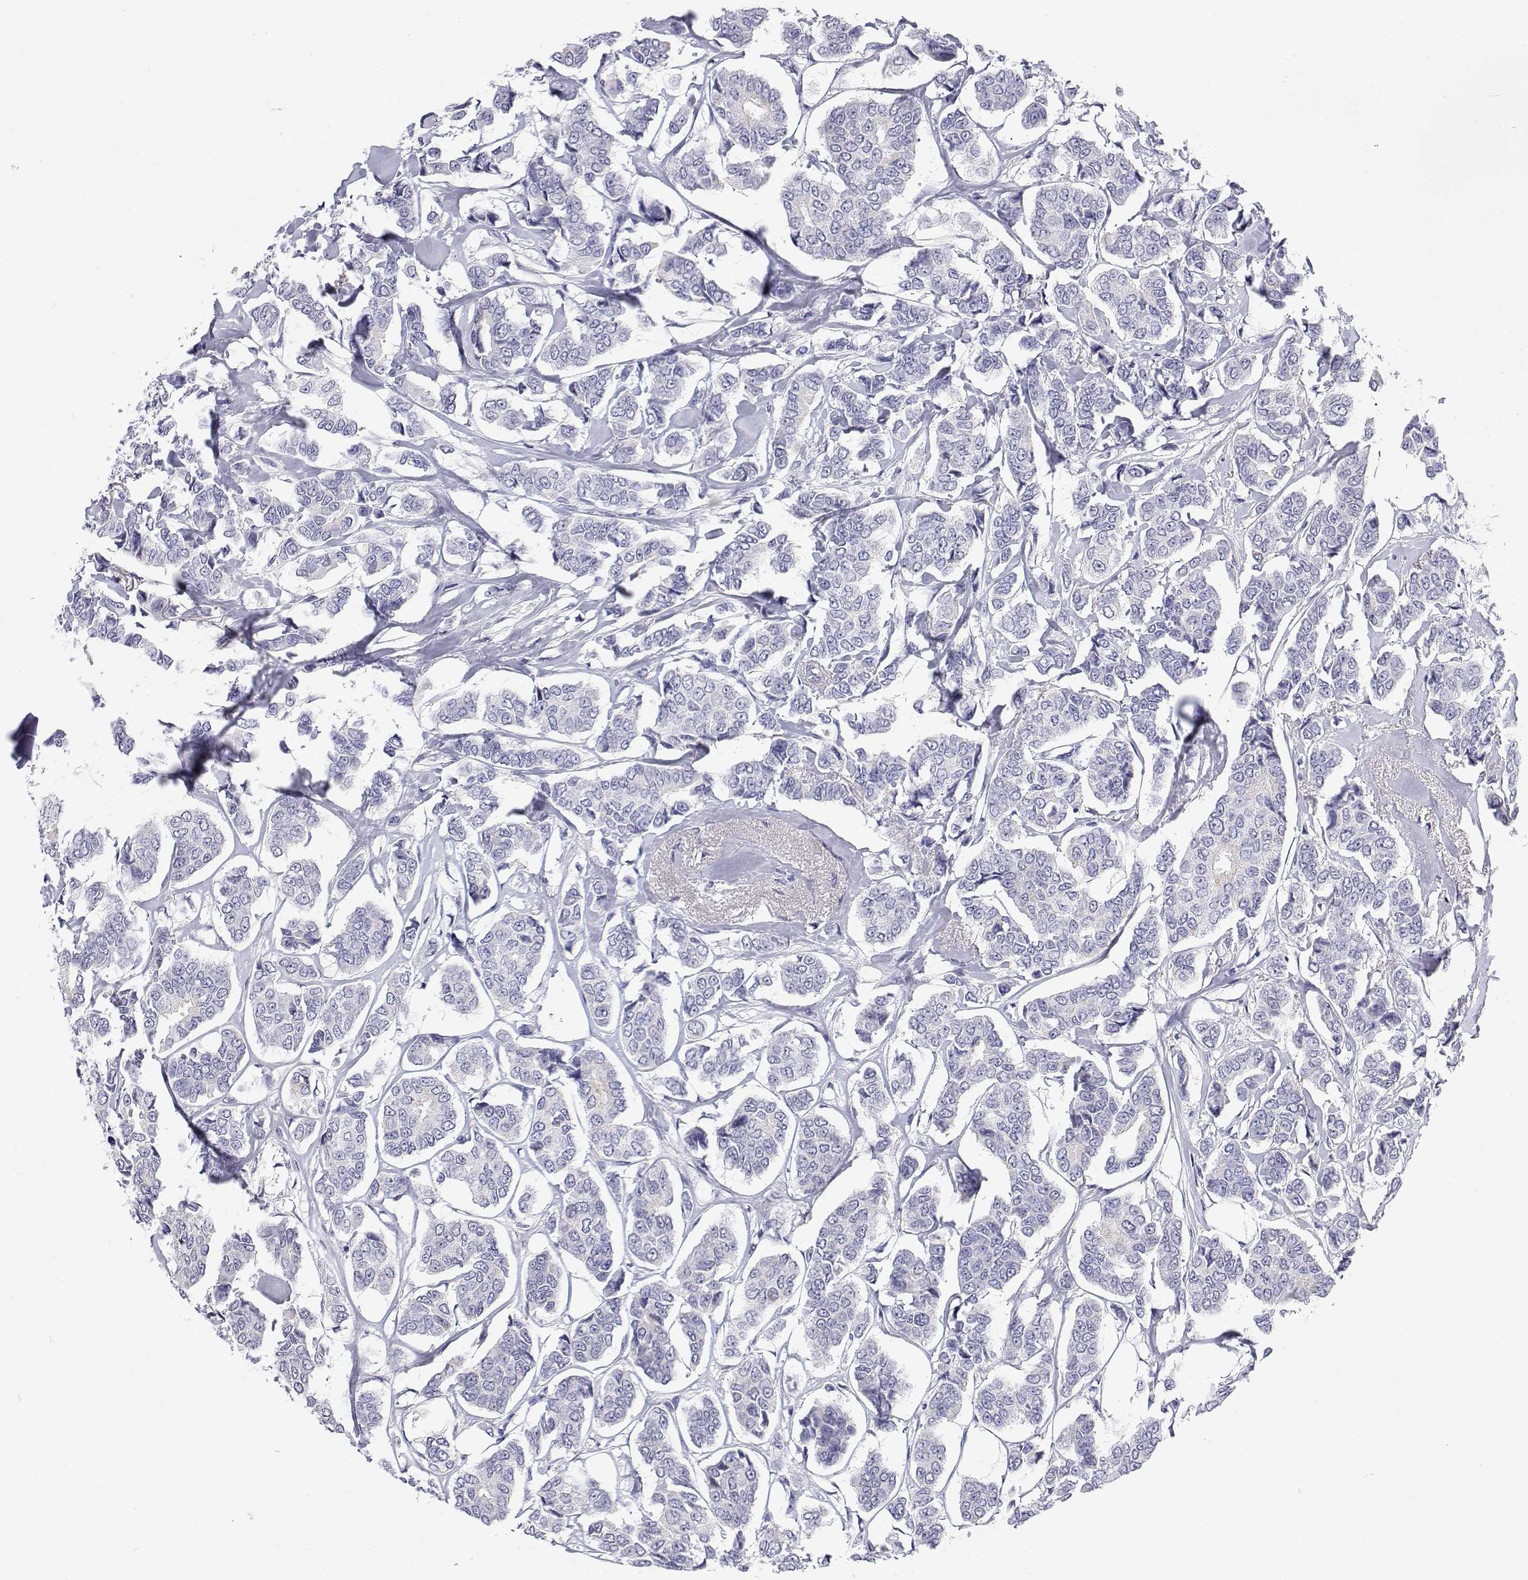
{"staining": {"intensity": "negative", "quantity": "none", "location": "none"}, "tissue": "breast cancer", "cell_type": "Tumor cells", "image_type": "cancer", "snomed": [{"axis": "morphology", "description": "Duct carcinoma"}, {"axis": "topography", "description": "Breast"}], "caption": "This is an immunohistochemistry (IHC) photomicrograph of breast cancer (intraductal carcinoma). There is no positivity in tumor cells.", "gene": "NCR2", "patient": {"sex": "female", "age": 94}}